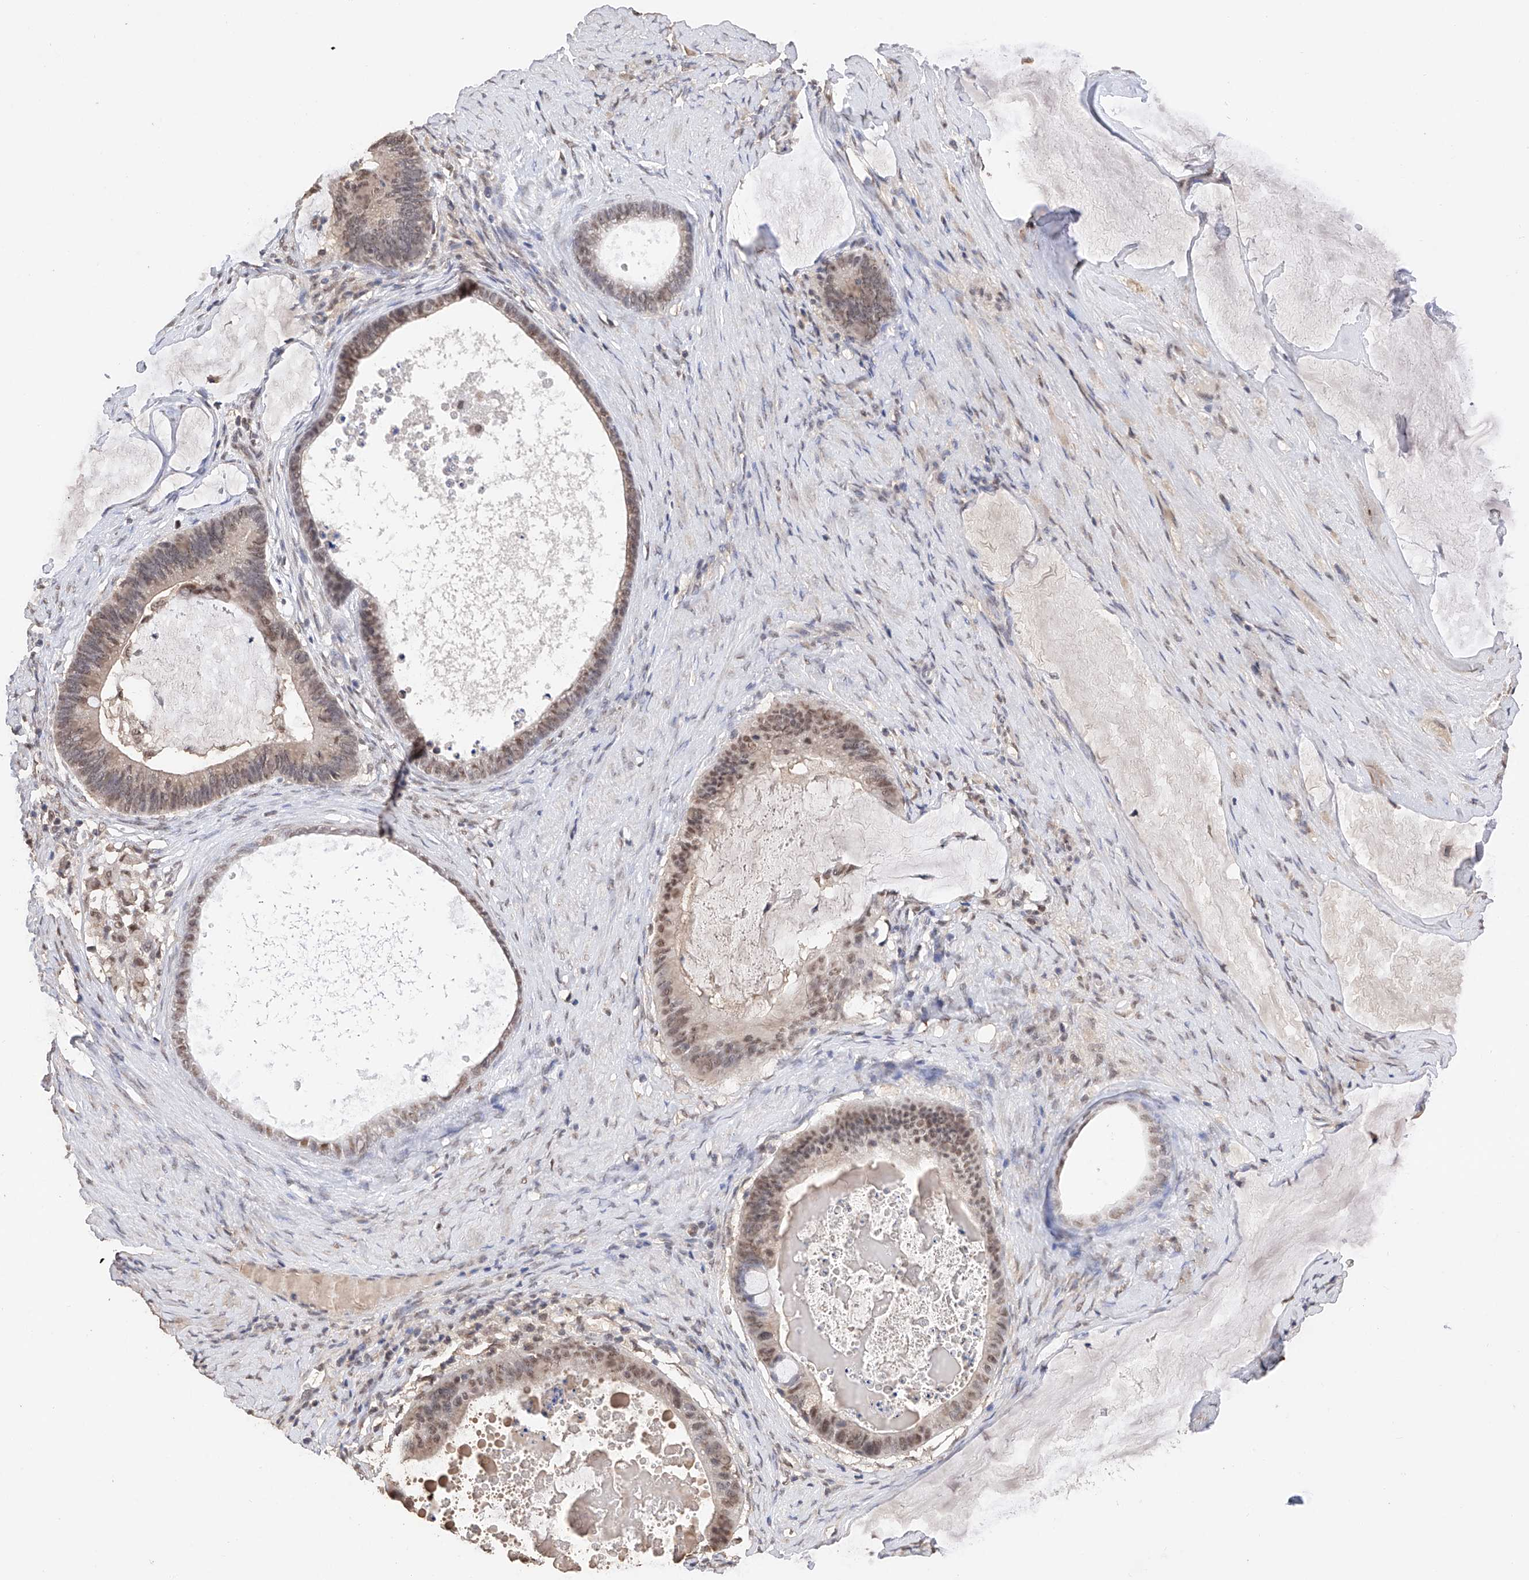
{"staining": {"intensity": "moderate", "quantity": "25%-75%", "location": "nuclear"}, "tissue": "ovarian cancer", "cell_type": "Tumor cells", "image_type": "cancer", "snomed": [{"axis": "morphology", "description": "Cystadenocarcinoma, mucinous, NOS"}, {"axis": "topography", "description": "Ovary"}], "caption": "The immunohistochemical stain labels moderate nuclear expression in tumor cells of mucinous cystadenocarcinoma (ovarian) tissue. The protein of interest is stained brown, and the nuclei are stained in blue (DAB IHC with brightfield microscopy, high magnification).", "gene": "DMAP1", "patient": {"sex": "female", "age": 61}}